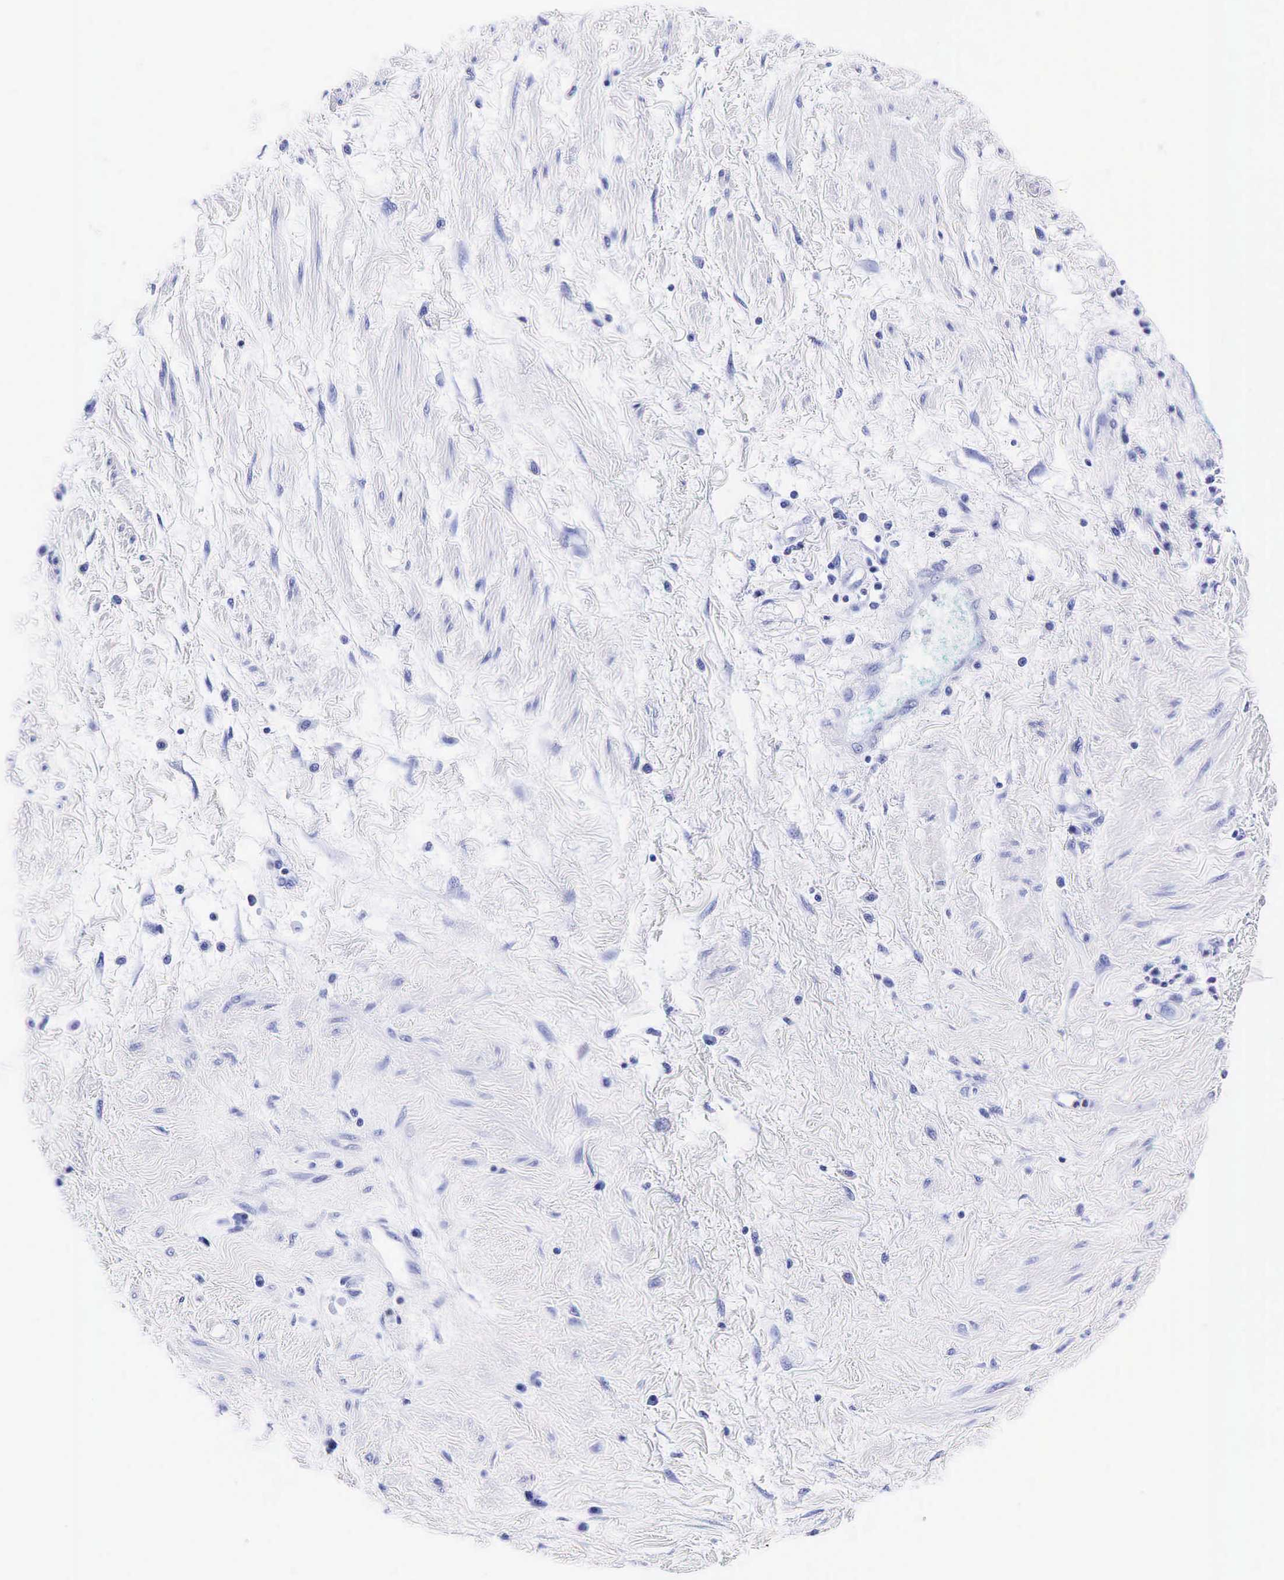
{"staining": {"intensity": "negative", "quantity": "none", "location": "none"}, "tissue": "cervical cancer", "cell_type": "Tumor cells", "image_type": "cancer", "snomed": [{"axis": "morphology", "description": "Squamous cell carcinoma, NOS"}, {"axis": "topography", "description": "Cervix"}], "caption": "A photomicrograph of human cervical squamous cell carcinoma is negative for staining in tumor cells.", "gene": "KLK3", "patient": {"sex": "female", "age": 57}}